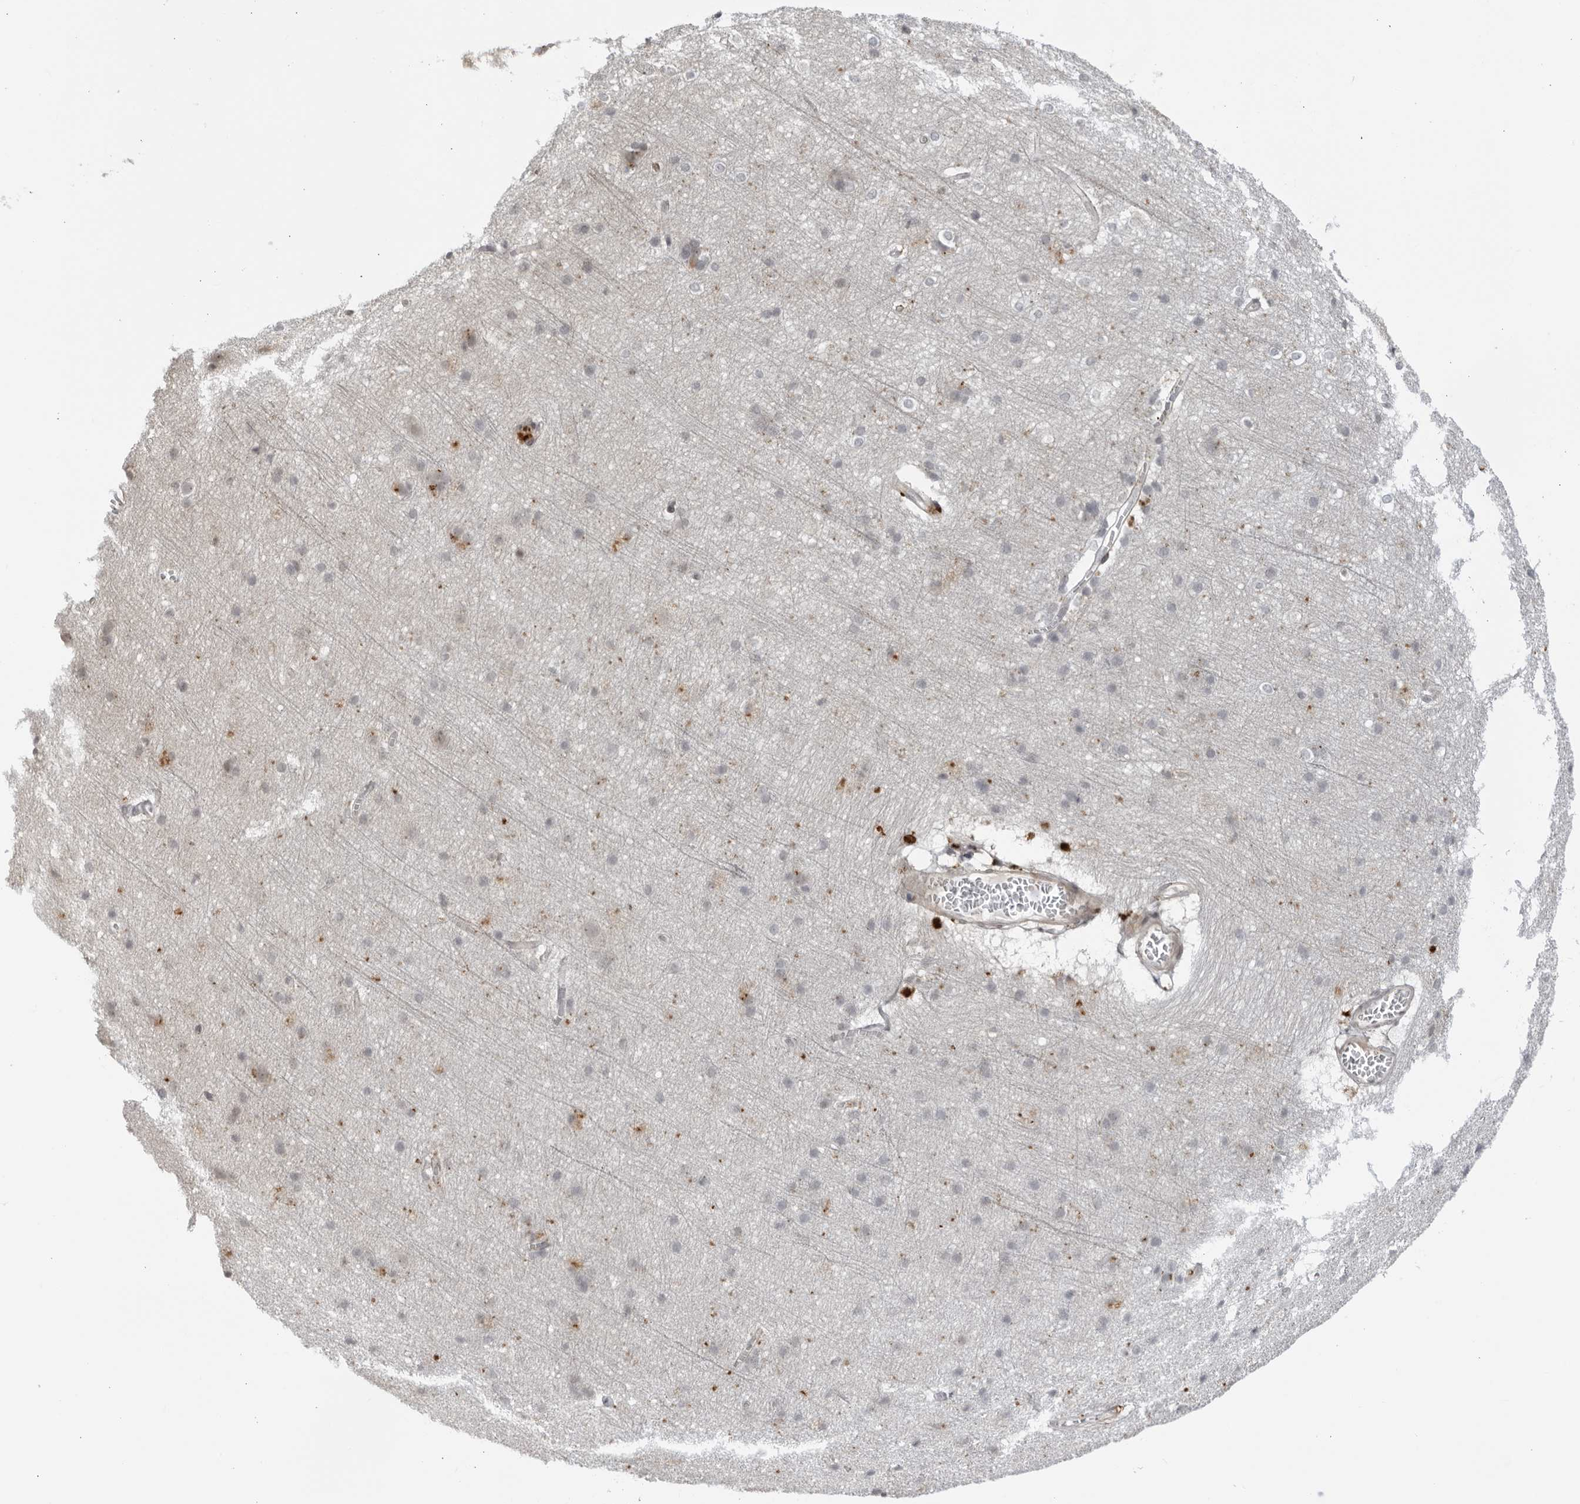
{"staining": {"intensity": "negative", "quantity": "none", "location": "none"}, "tissue": "cerebral cortex", "cell_type": "Endothelial cells", "image_type": "normal", "snomed": [{"axis": "morphology", "description": "Normal tissue, NOS"}, {"axis": "topography", "description": "Cerebral cortex"}], "caption": "High power microscopy photomicrograph of an immunohistochemistry (IHC) image of unremarkable cerebral cortex, revealing no significant expression in endothelial cells.", "gene": "DTL", "patient": {"sex": "male", "age": 54}}